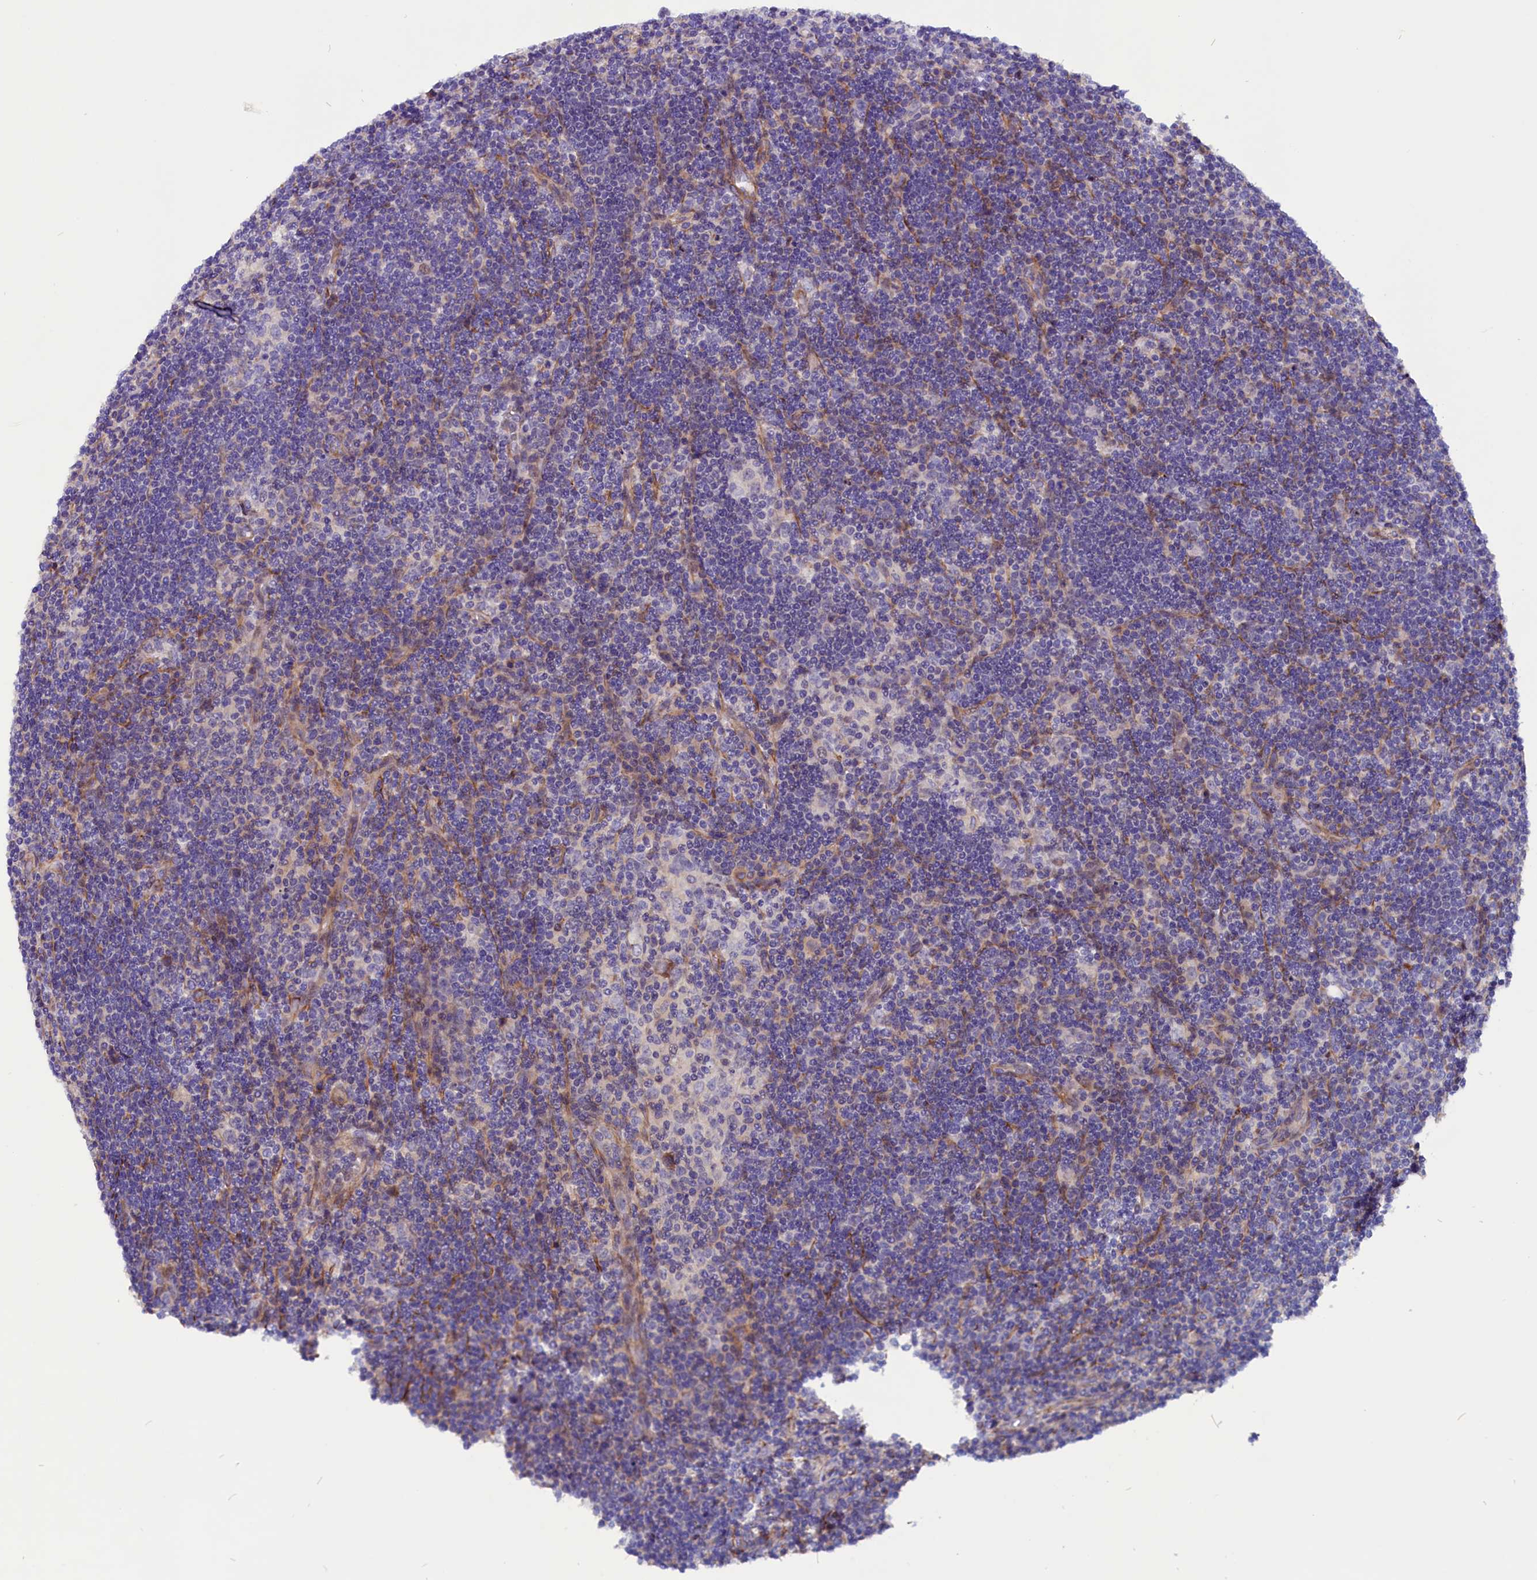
{"staining": {"intensity": "negative", "quantity": "none", "location": "none"}, "tissue": "lymphoma", "cell_type": "Tumor cells", "image_type": "cancer", "snomed": [{"axis": "morphology", "description": "Hodgkin's disease, NOS"}, {"axis": "topography", "description": "Lymph node"}], "caption": "A high-resolution image shows immunohistochemistry (IHC) staining of lymphoma, which shows no significant expression in tumor cells.", "gene": "ZNF749", "patient": {"sex": "female", "age": 57}}